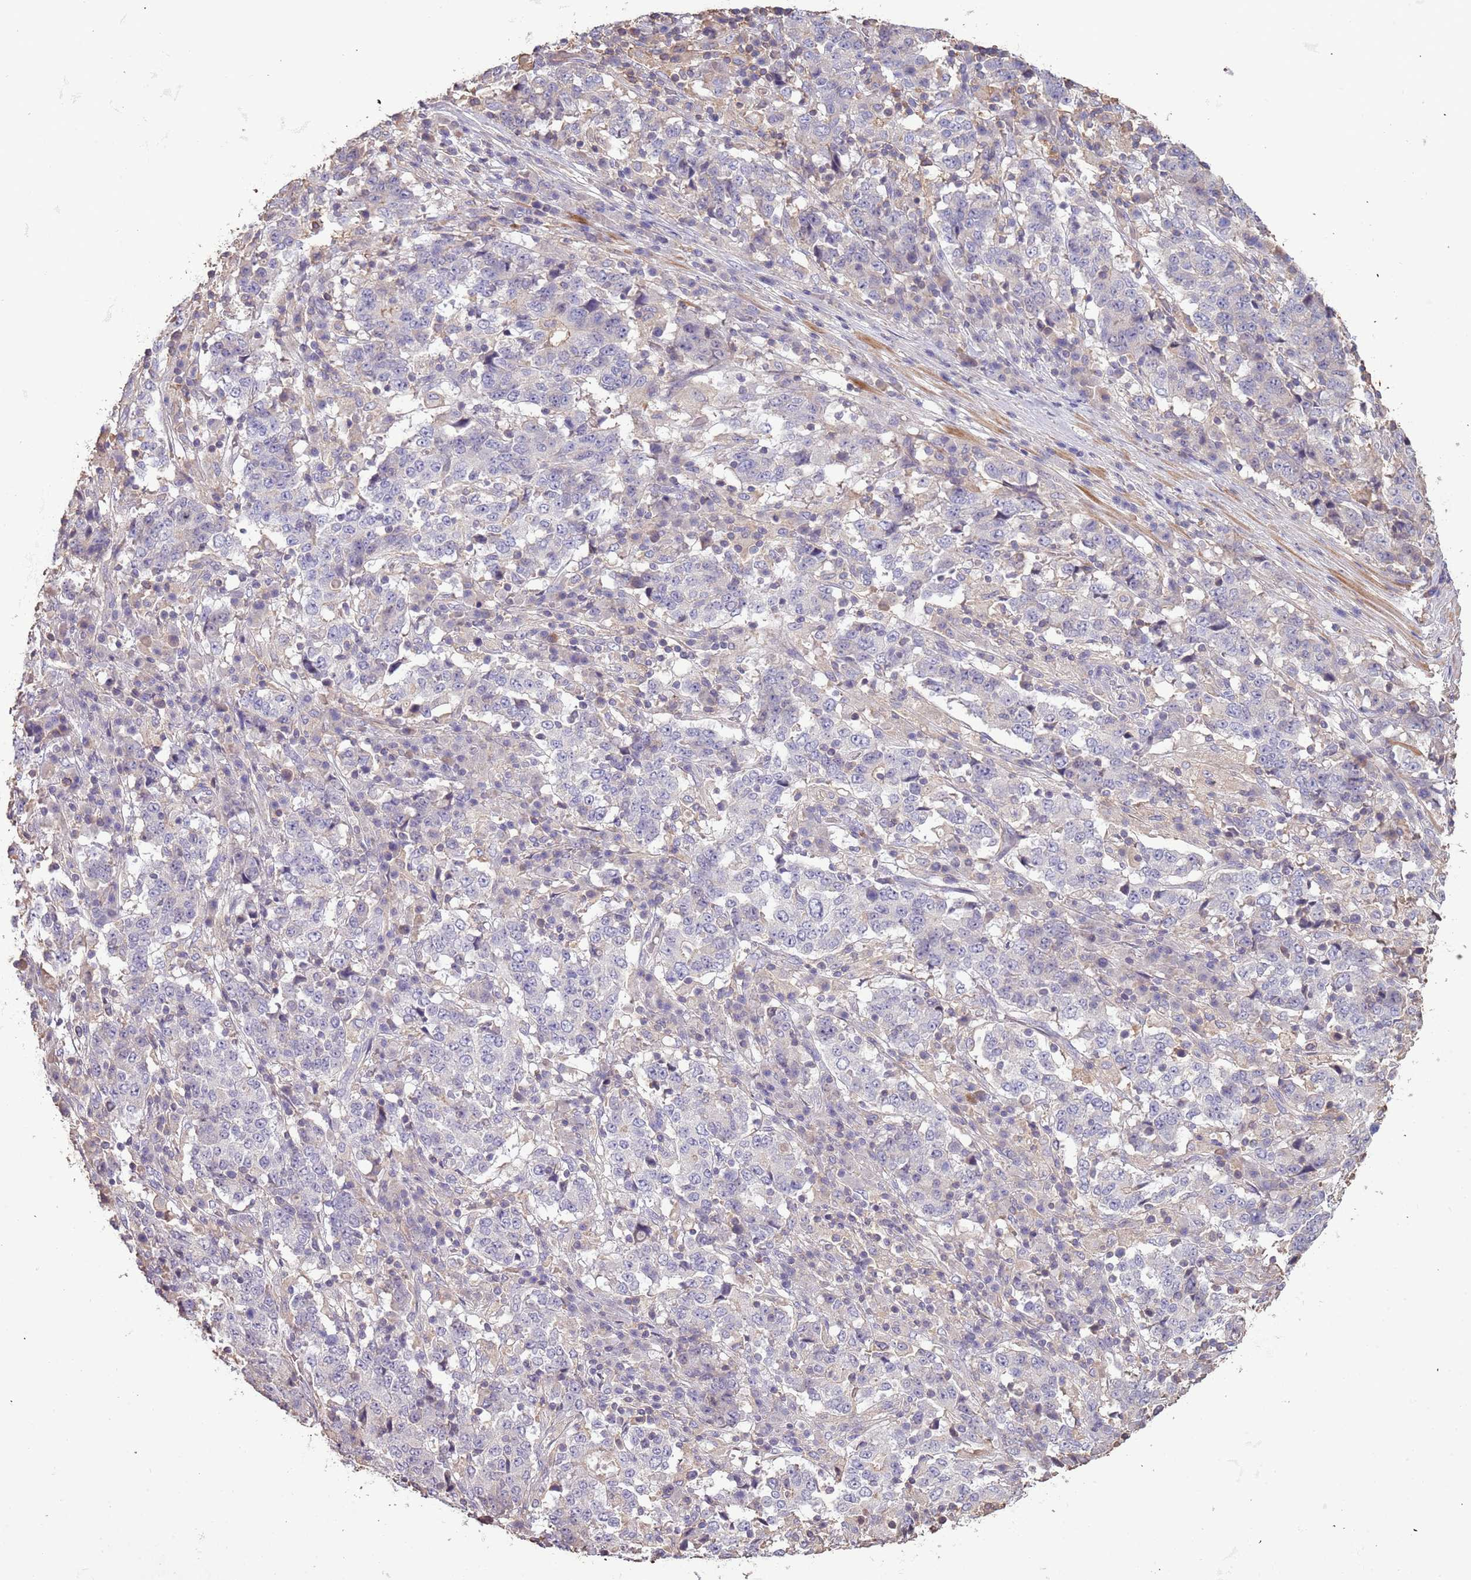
{"staining": {"intensity": "negative", "quantity": "none", "location": "none"}, "tissue": "stomach cancer", "cell_type": "Tumor cells", "image_type": "cancer", "snomed": [{"axis": "morphology", "description": "Adenocarcinoma, NOS"}, {"axis": "topography", "description": "Stomach"}], "caption": "Human adenocarcinoma (stomach) stained for a protein using immunohistochemistry (IHC) shows no positivity in tumor cells.", "gene": "FECH", "patient": {"sex": "male", "age": 59}}